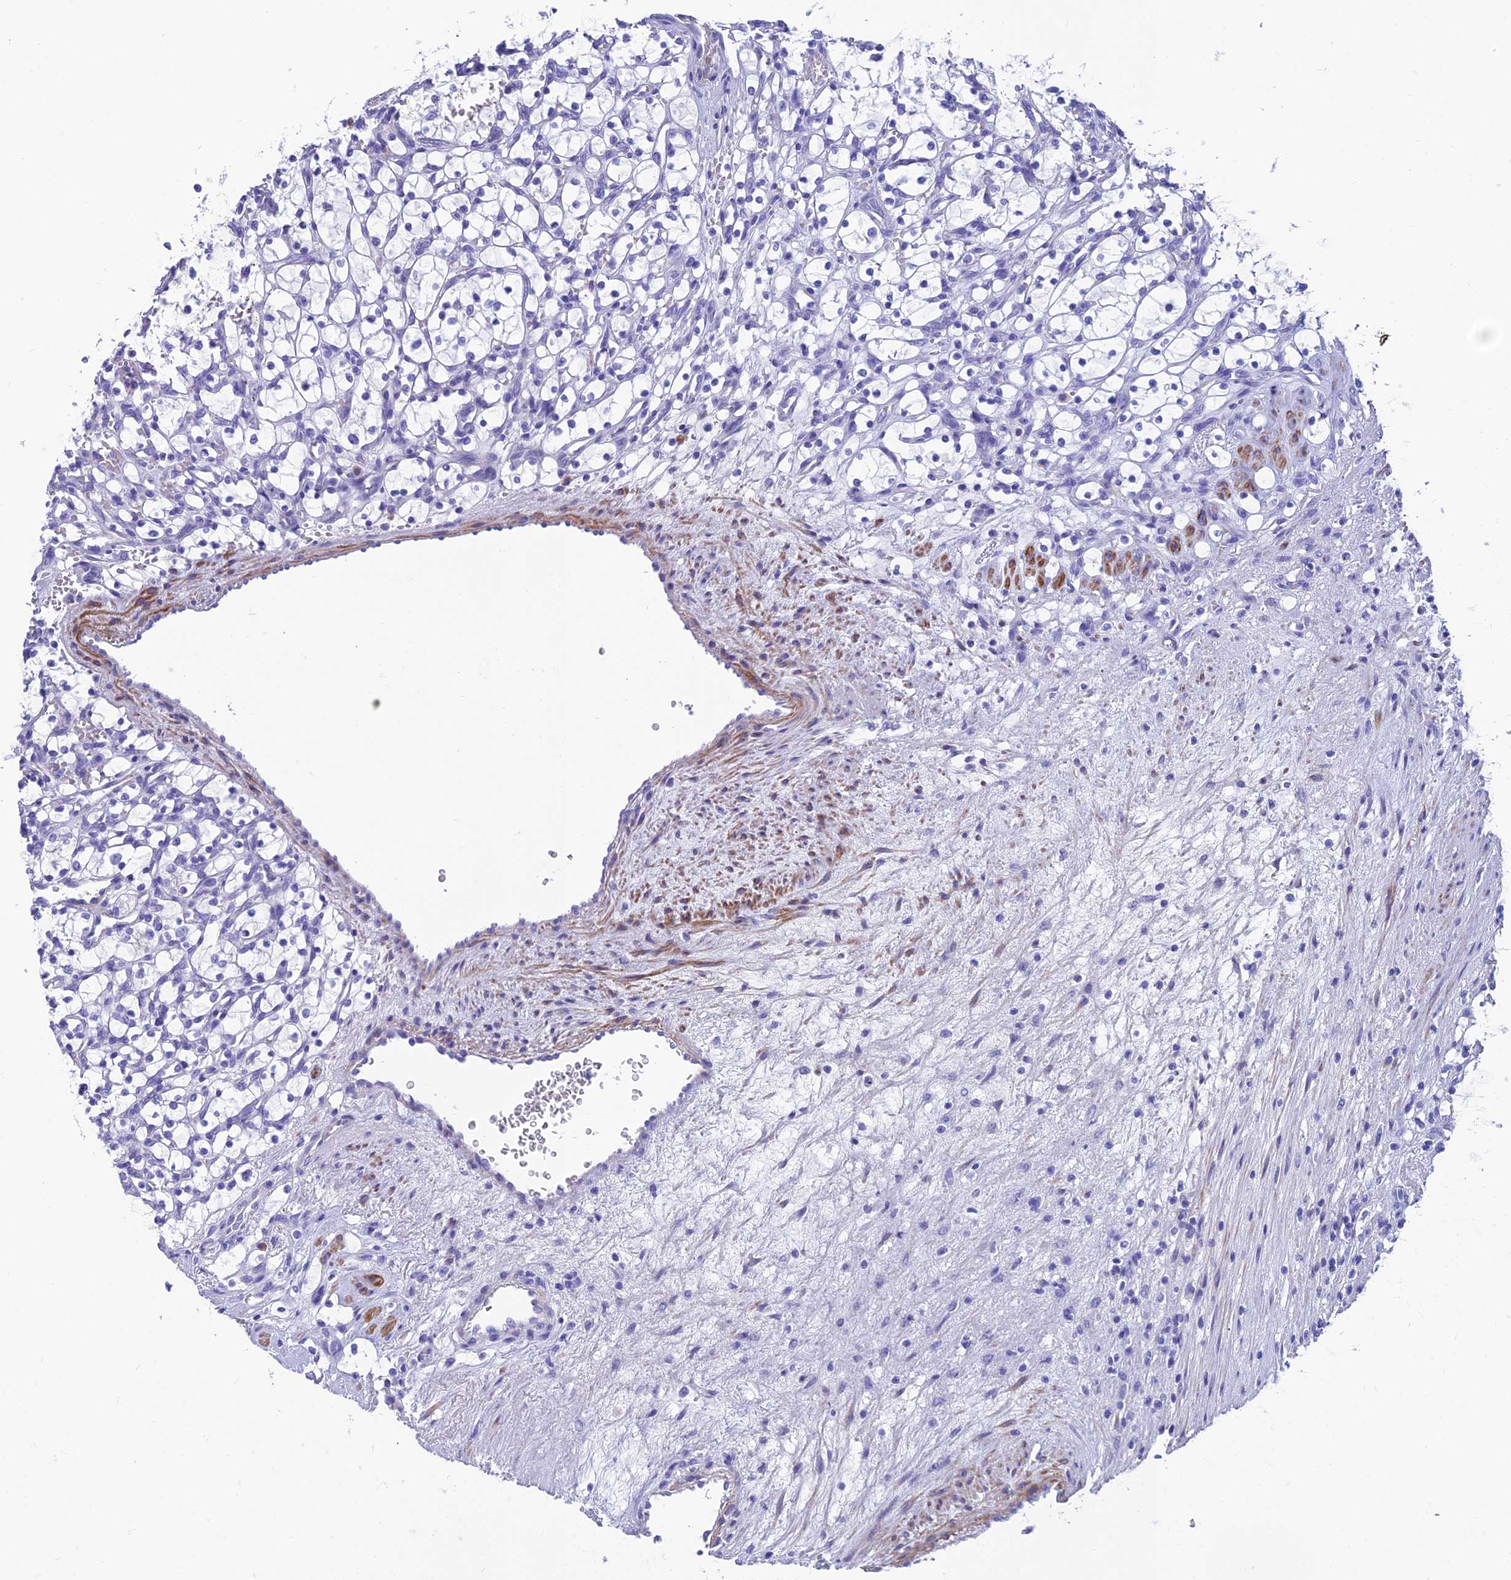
{"staining": {"intensity": "negative", "quantity": "none", "location": "none"}, "tissue": "renal cancer", "cell_type": "Tumor cells", "image_type": "cancer", "snomed": [{"axis": "morphology", "description": "Adenocarcinoma, NOS"}, {"axis": "topography", "description": "Kidney"}], "caption": "Tumor cells are negative for protein expression in human renal cancer (adenocarcinoma). (Immunohistochemistry (ihc), brightfield microscopy, high magnification).", "gene": "GNG11", "patient": {"sex": "female", "age": 69}}